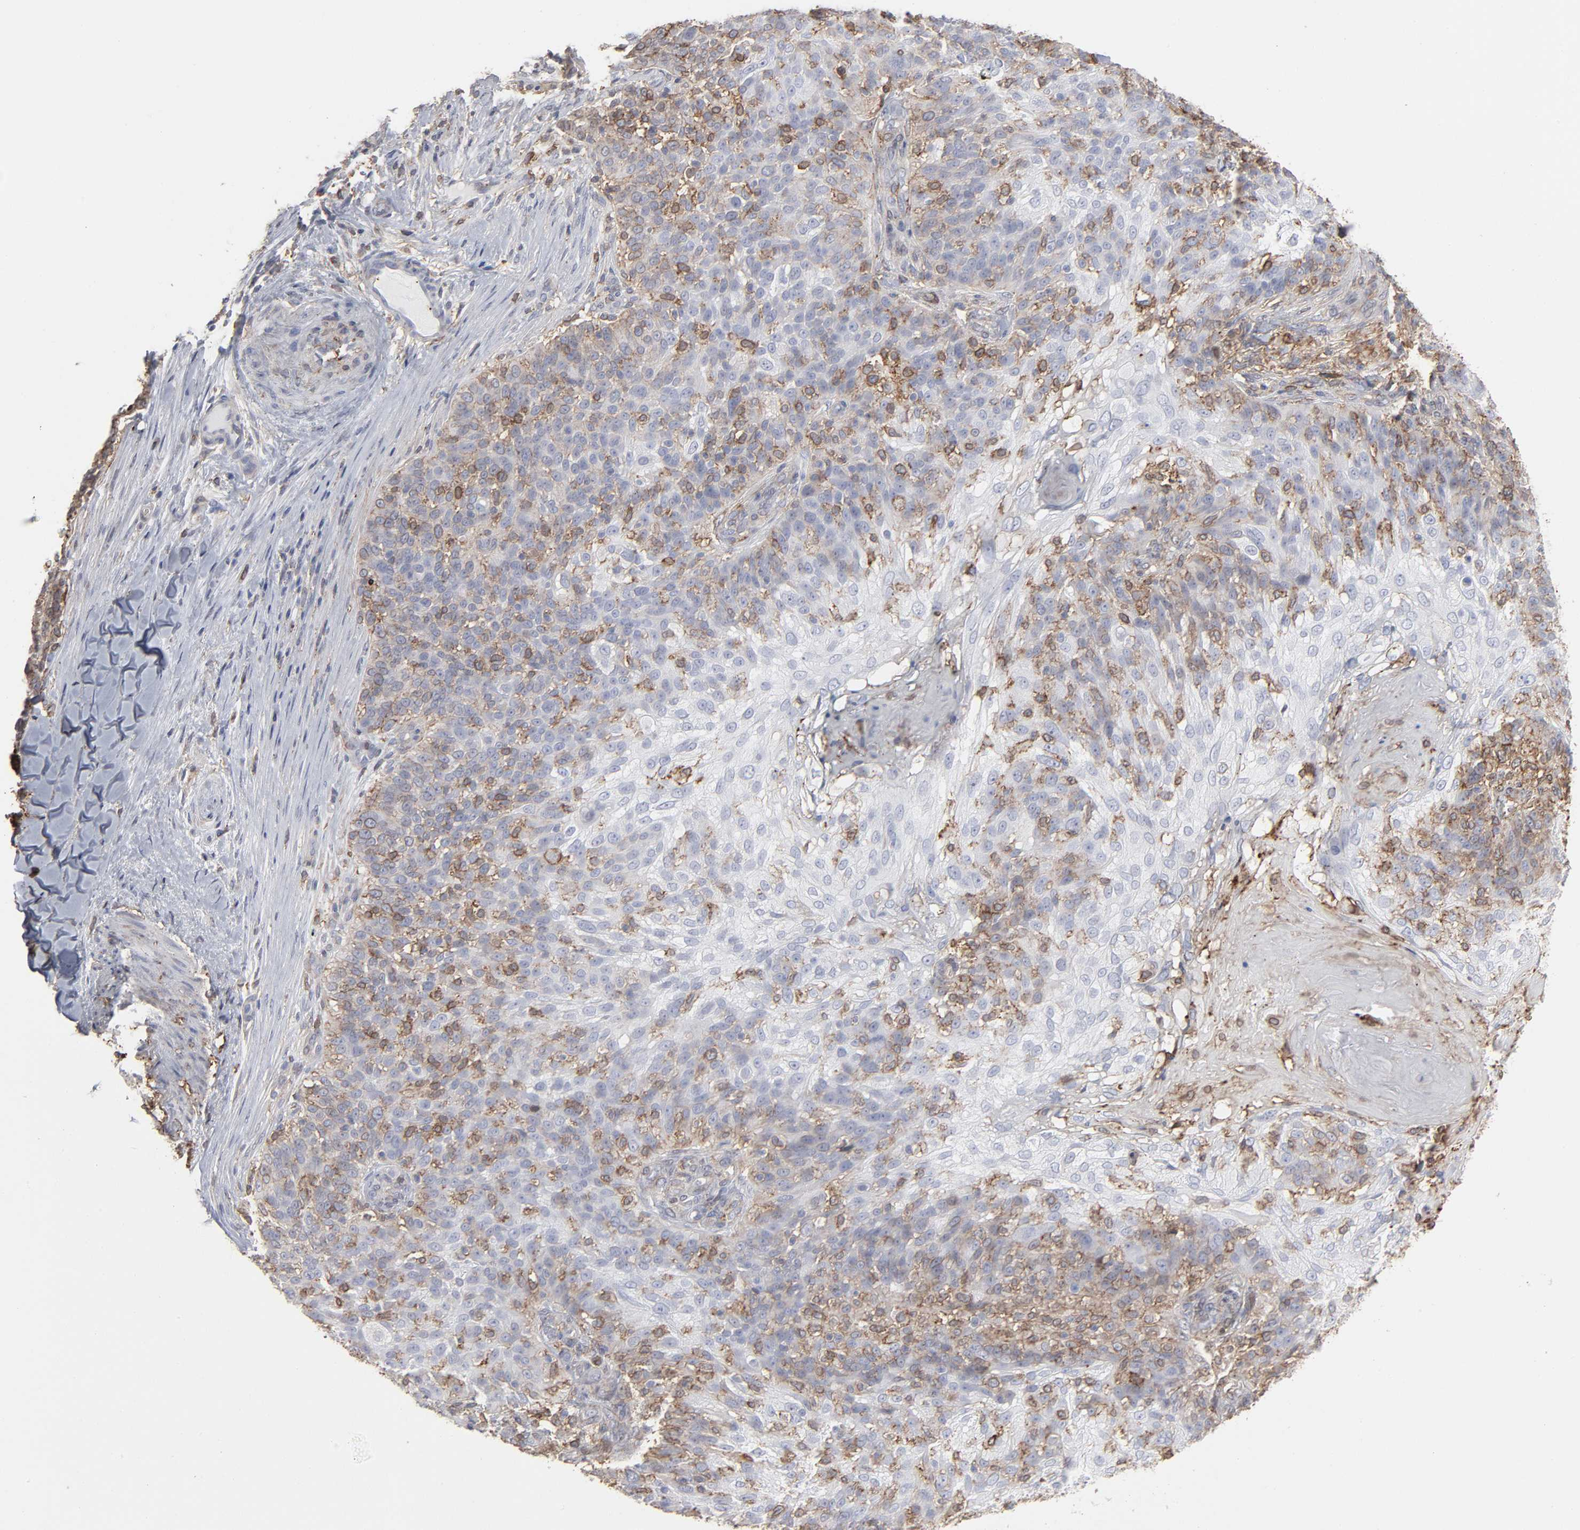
{"staining": {"intensity": "moderate", "quantity": "25%-75%", "location": "cytoplasmic/membranous"}, "tissue": "skin cancer", "cell_type": "Tumor cells", "image_type": "cancer", "snomed": [{"axis": "morphology", "description": "Normal tissue, NOS"}, {"axis": "morphology", "description": "Squamous cell carcinoma, NOS"}, {"axis": "topography", "description": "Skin"}], "caption": "Approximately 25%-75% of tumor cells in skin cancer (squamous cell carcinoma) show moderate cytoplasmic/membranous protein staining as visualized by brown immunohistochemical staining.", "gene": "ANXA5", "patient": {"sex": "female", "age": 83}}